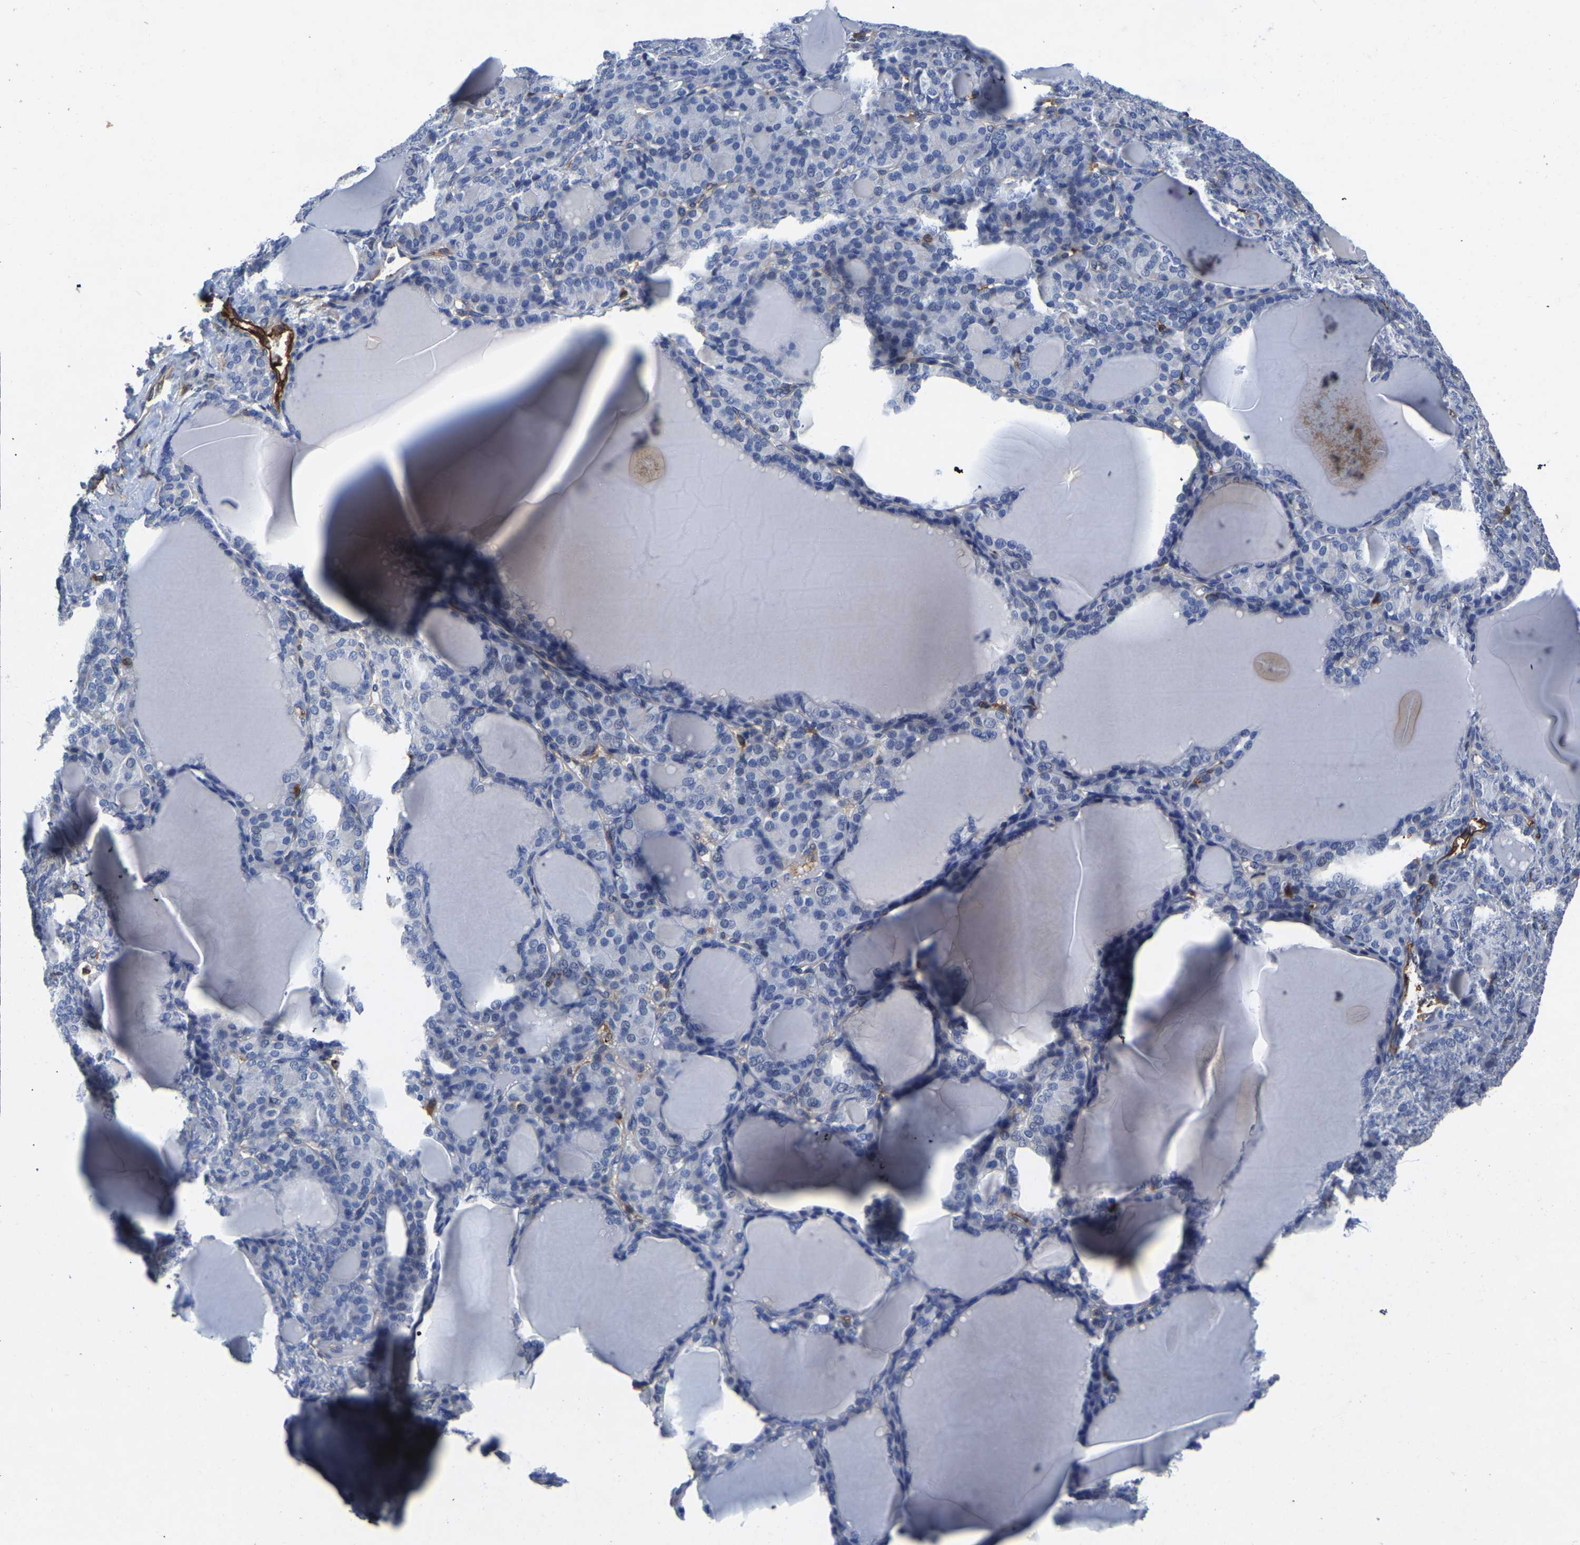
{"staining": {"intensity": "negative", "quantity": "none", "location": "none"}, "tissue": "thyroid gland", "cell_type": "Glandular cells", "image_type": "normal", "snomed": [{"axis": "morphology", "description": "Normal tissue, NOS"}, {"axis": "topography", "description": "Thyroid gland"}], "caption": "There is no significant staining in glandular cells of thyroid gland. (DAB IHC visualized using brightfield microscopy, high magnification).", "gene": "ATG2B", "patient": {"sex": "female", "age": 28}}